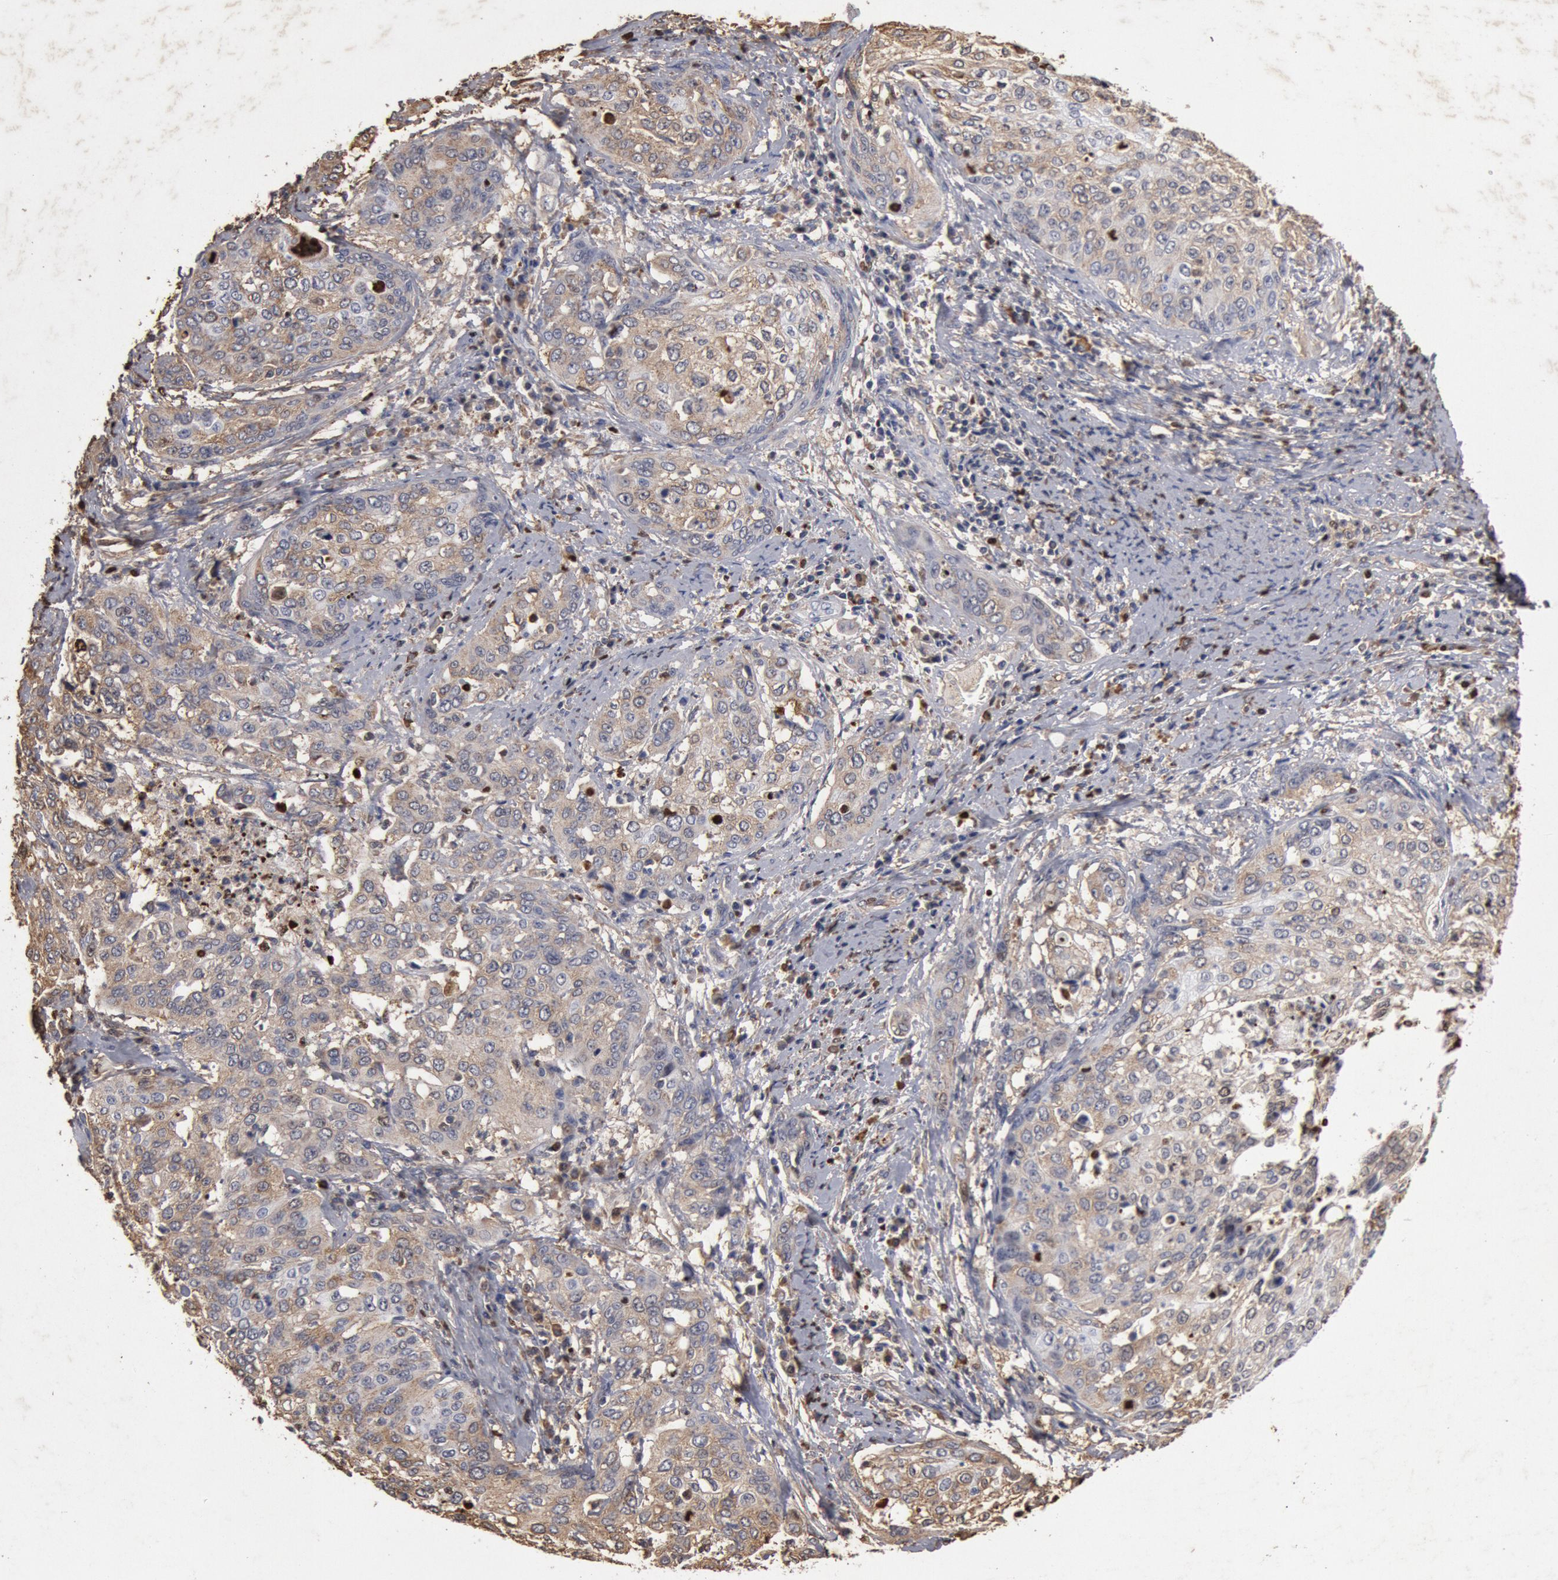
{"staining": {"intensity": "moderate", "quantity": ">75%", "location": "cytoplasmic/membranous,nuclear"}, "tissue": "cervical cancer", "cell_type": "Tumor cells", "image_type": "cancer", "snomed": [{"axis": "morphology", "description": "Squamous cell carcinoma, NOS"}, {"axis": "topography", "description": "Cervix"}], "caption": "Brown immunohistochemical staining in human cervical cancer (squamous cell carcinoma) reveals moderate cytoplasmic/membranous and nuclear staining in about >75% of tumor cells.", "gene": "FOXA2", "patient": {"sex": "female", "age": 41}}